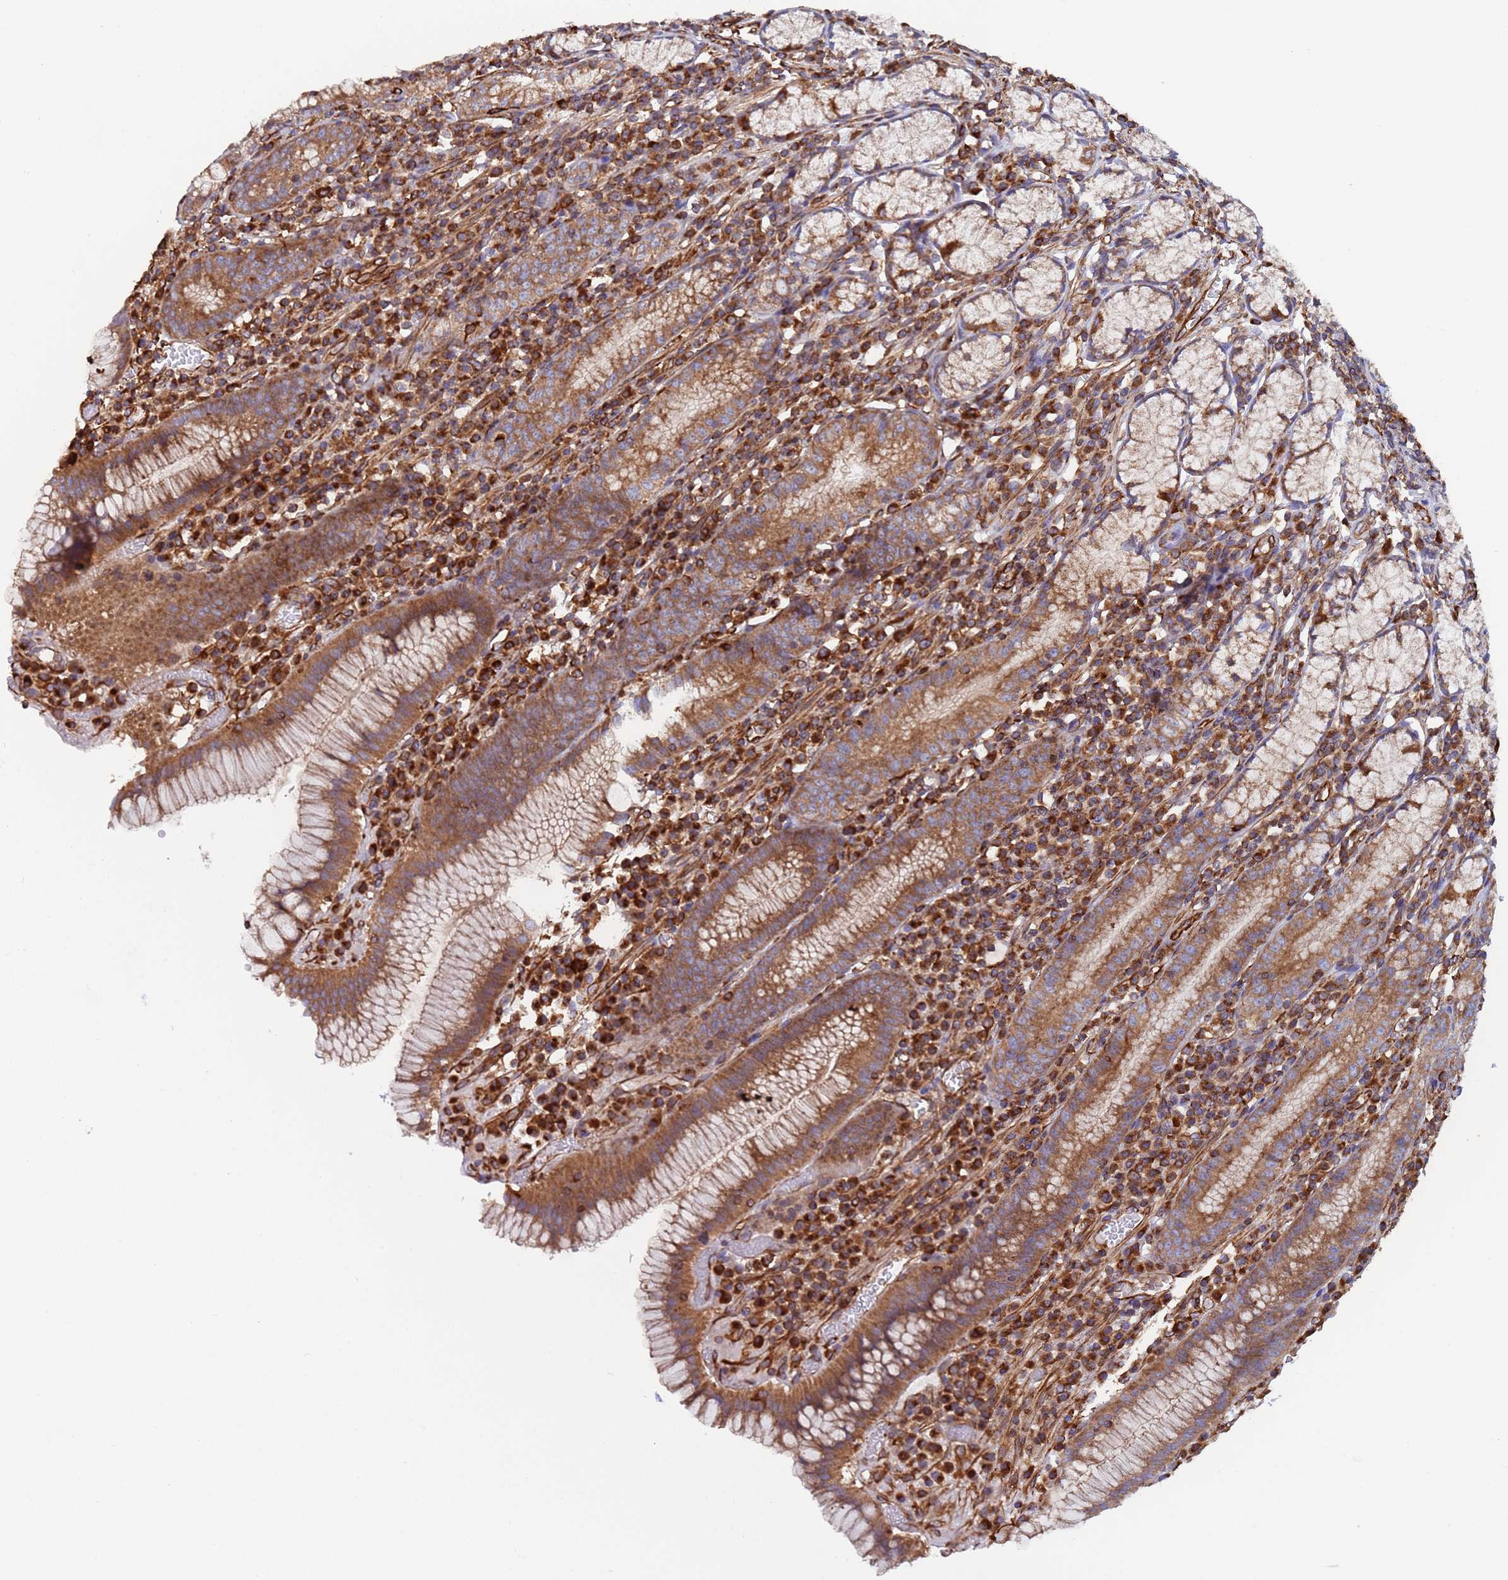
{"staining": {"intensity": "strong", "quantity": "25%-75%", "location": "cytoplasmic/membranous"}, "tissue": "stomach", "cell_type": "Glandular cells", "image_type": "normal", "snomed": [{"axis": "morphology", "description": "Normal tissue, NOS"}, {"axis": "topography", "description": "Stomach"}], "caption": "Human stomach stained for a protein (brown) demonstrates strong cytoplasmic/membranous positive staining in approximately 25%-75% of glandular cells.", "gene": "NUDT12", "patient": {"sex": "male", "age": 55}}